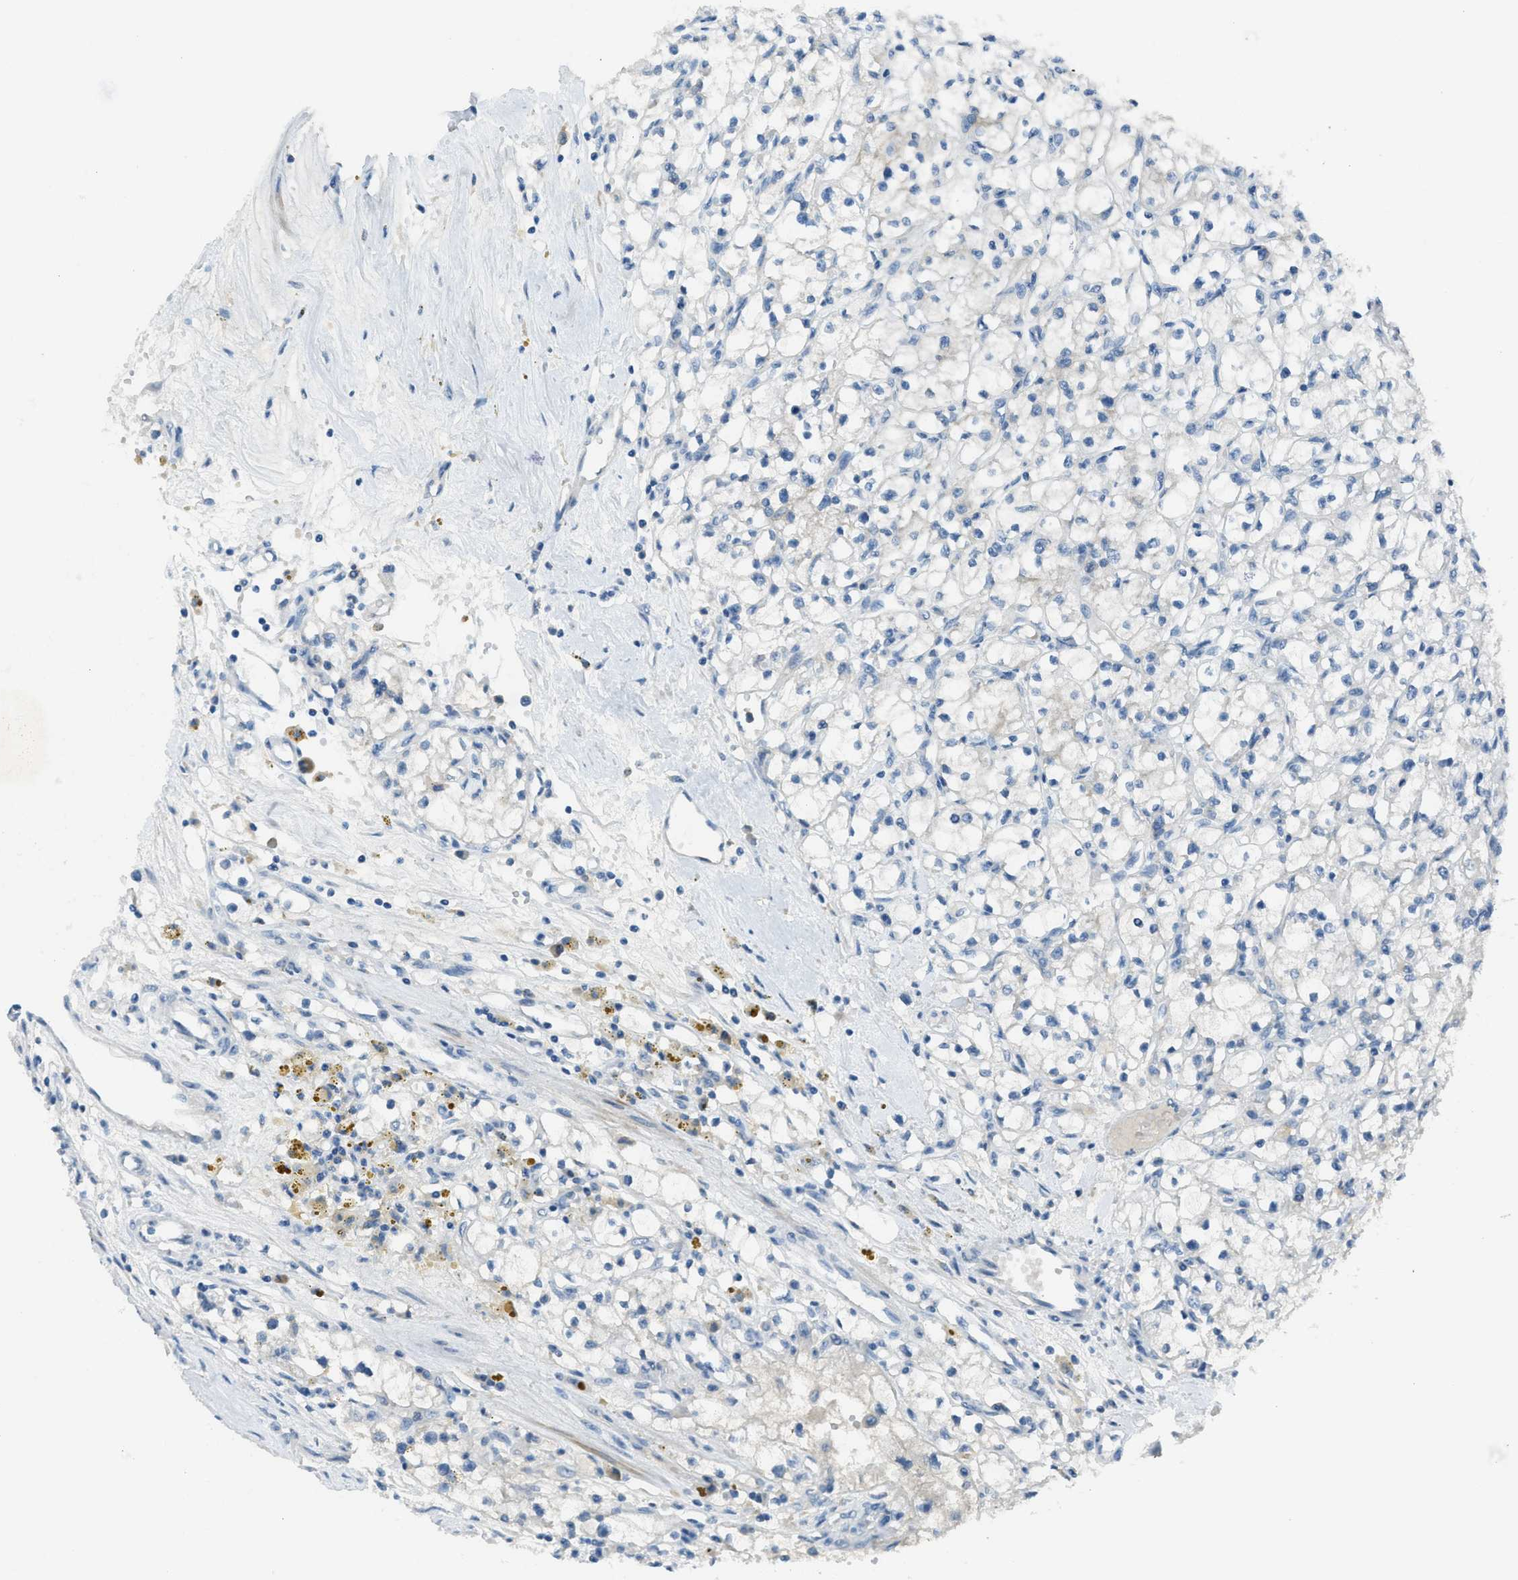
{"staining": {"intensity": "negative", "quantity": "none", "location": "none"}, "tissue": "renal cancer", "cell_type": "Tumor cells", "image_type": "cancer", "snomed": [{"axis": "morphology", "description": "Adenocarcinoma, NOS"}, {"axis": "topography", "description": "Kidney"}], "caption": "This is a micrograph of IHC staining of adenocarcinoma (renal), which shows no positivity in tumor cells.", "gene": "KLHL8", "patient": {"sex": "male", "age": 56}}